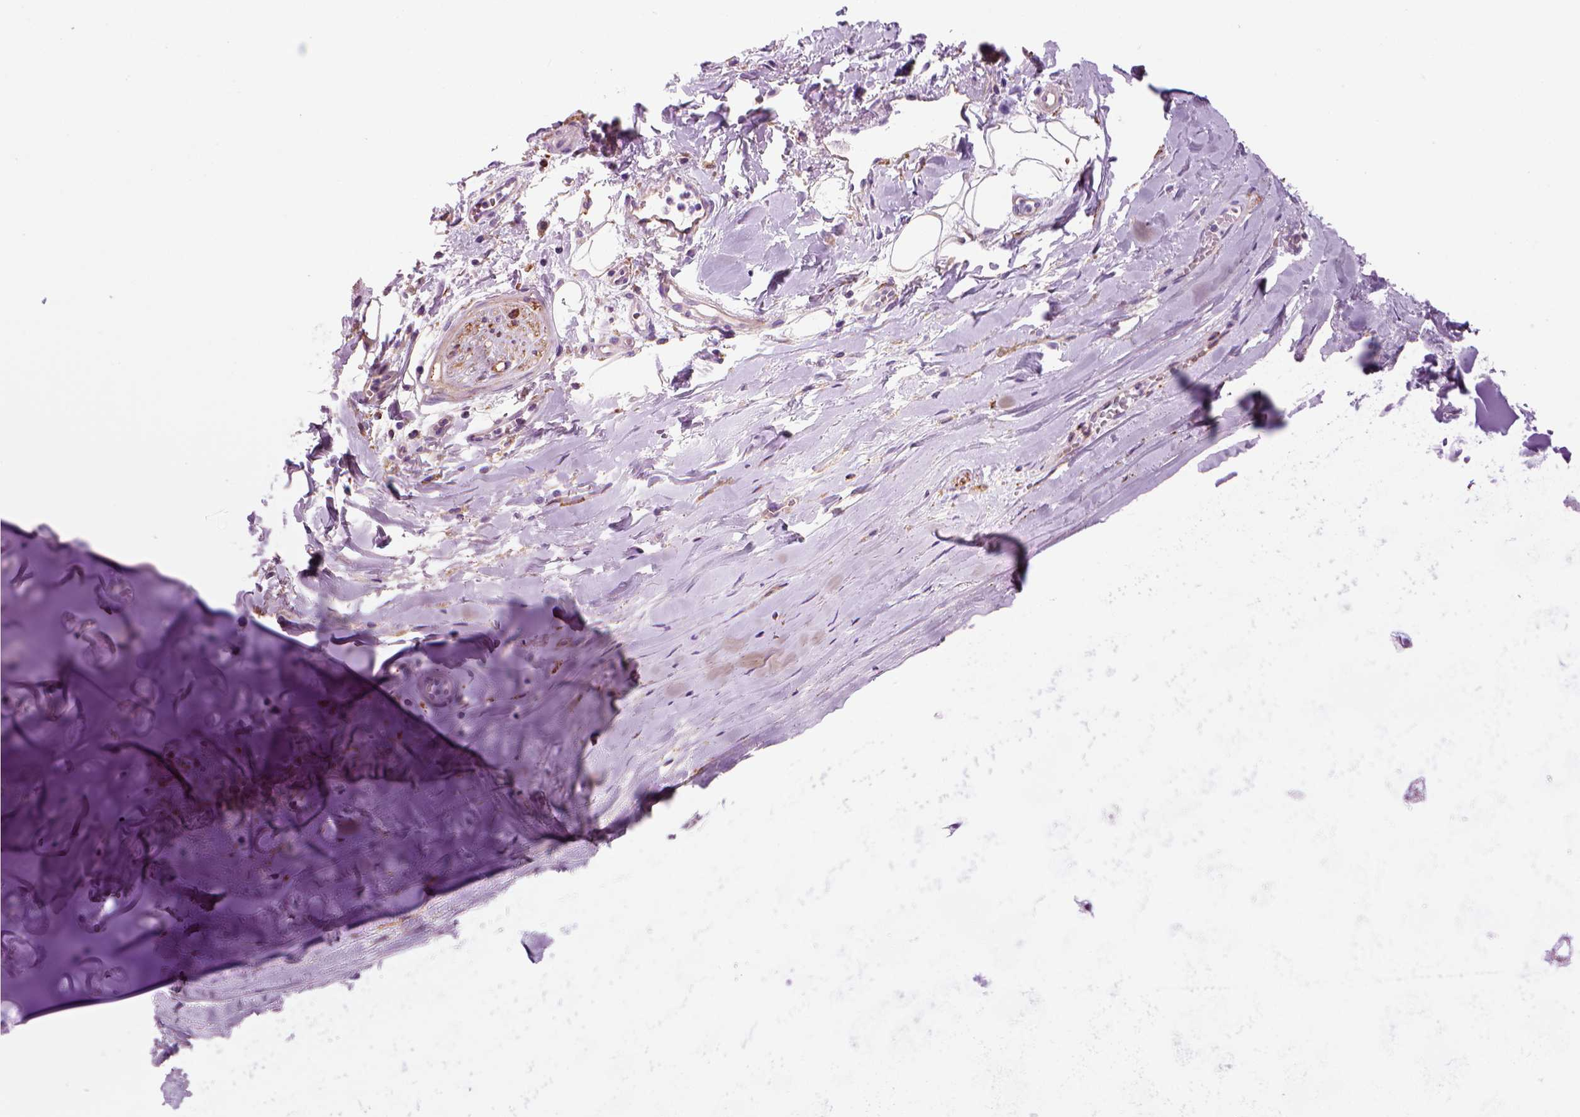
{"staining": {"intensity": "negative", "quantity": "none", "location": "none"}, "tissue": "adipose tissue", "cell_type": "Adipocytes", "image_type": "normal", "snomed": [{"axis": "morphology", "description": "Normal tissue, NOS"}, {"axis": "topography", "description": "Cartilage tissue"}, {"axis": "topography", "description": "Nasopharynx"}, {"axis": "topography", "description": "Thyroid gland"}], "caption": "Adipocytes show no significant protein positivity in benign adipose tissue. (DAB (3,3'-diaminobenzidine) immunohistochemistry (IHC) visualized using brightfield microscopy, high magnification).", "gene": "MARCKS", "patient": {"sex": "male", "age": 63}}